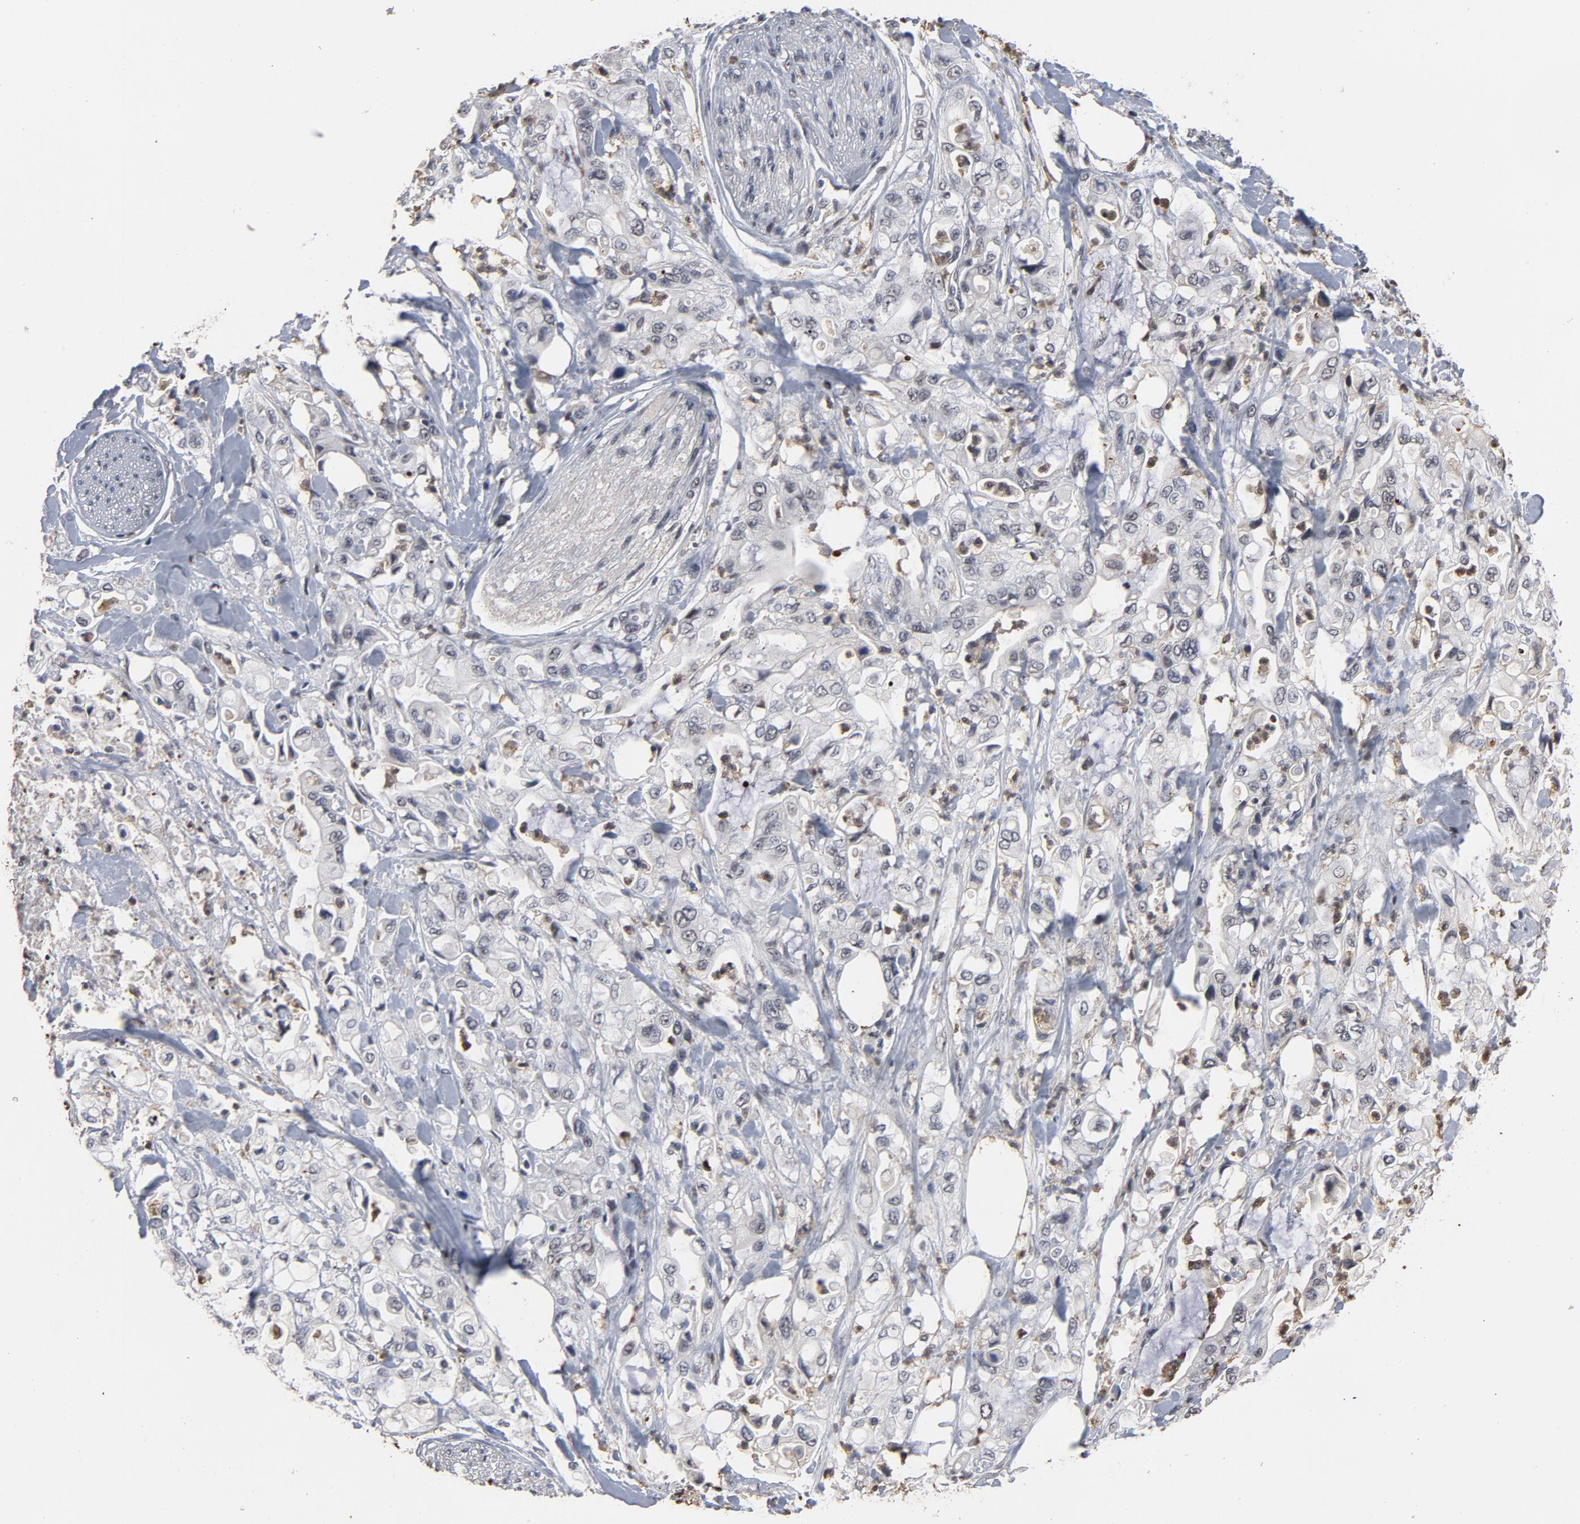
{"staining": {"intensity": "negative", "quantity": "none", "location": "none"}, "tissue": "pancreatic cancer", "cell_type": "Tumor cells", "image_type": "cancer", "snomed": [{"axis": "morphology", "description": "Adenocarcinoma, NOS"}, {"axis": "topography", "description": "Pancreas"}], "caption": "Tumor cells show no significant positivity in pancreatic cancer (adenocarcinoma). Nuclei are stained in blue.", "gene": "RTL5", "patient": {"sex": "male", "age": 70}}